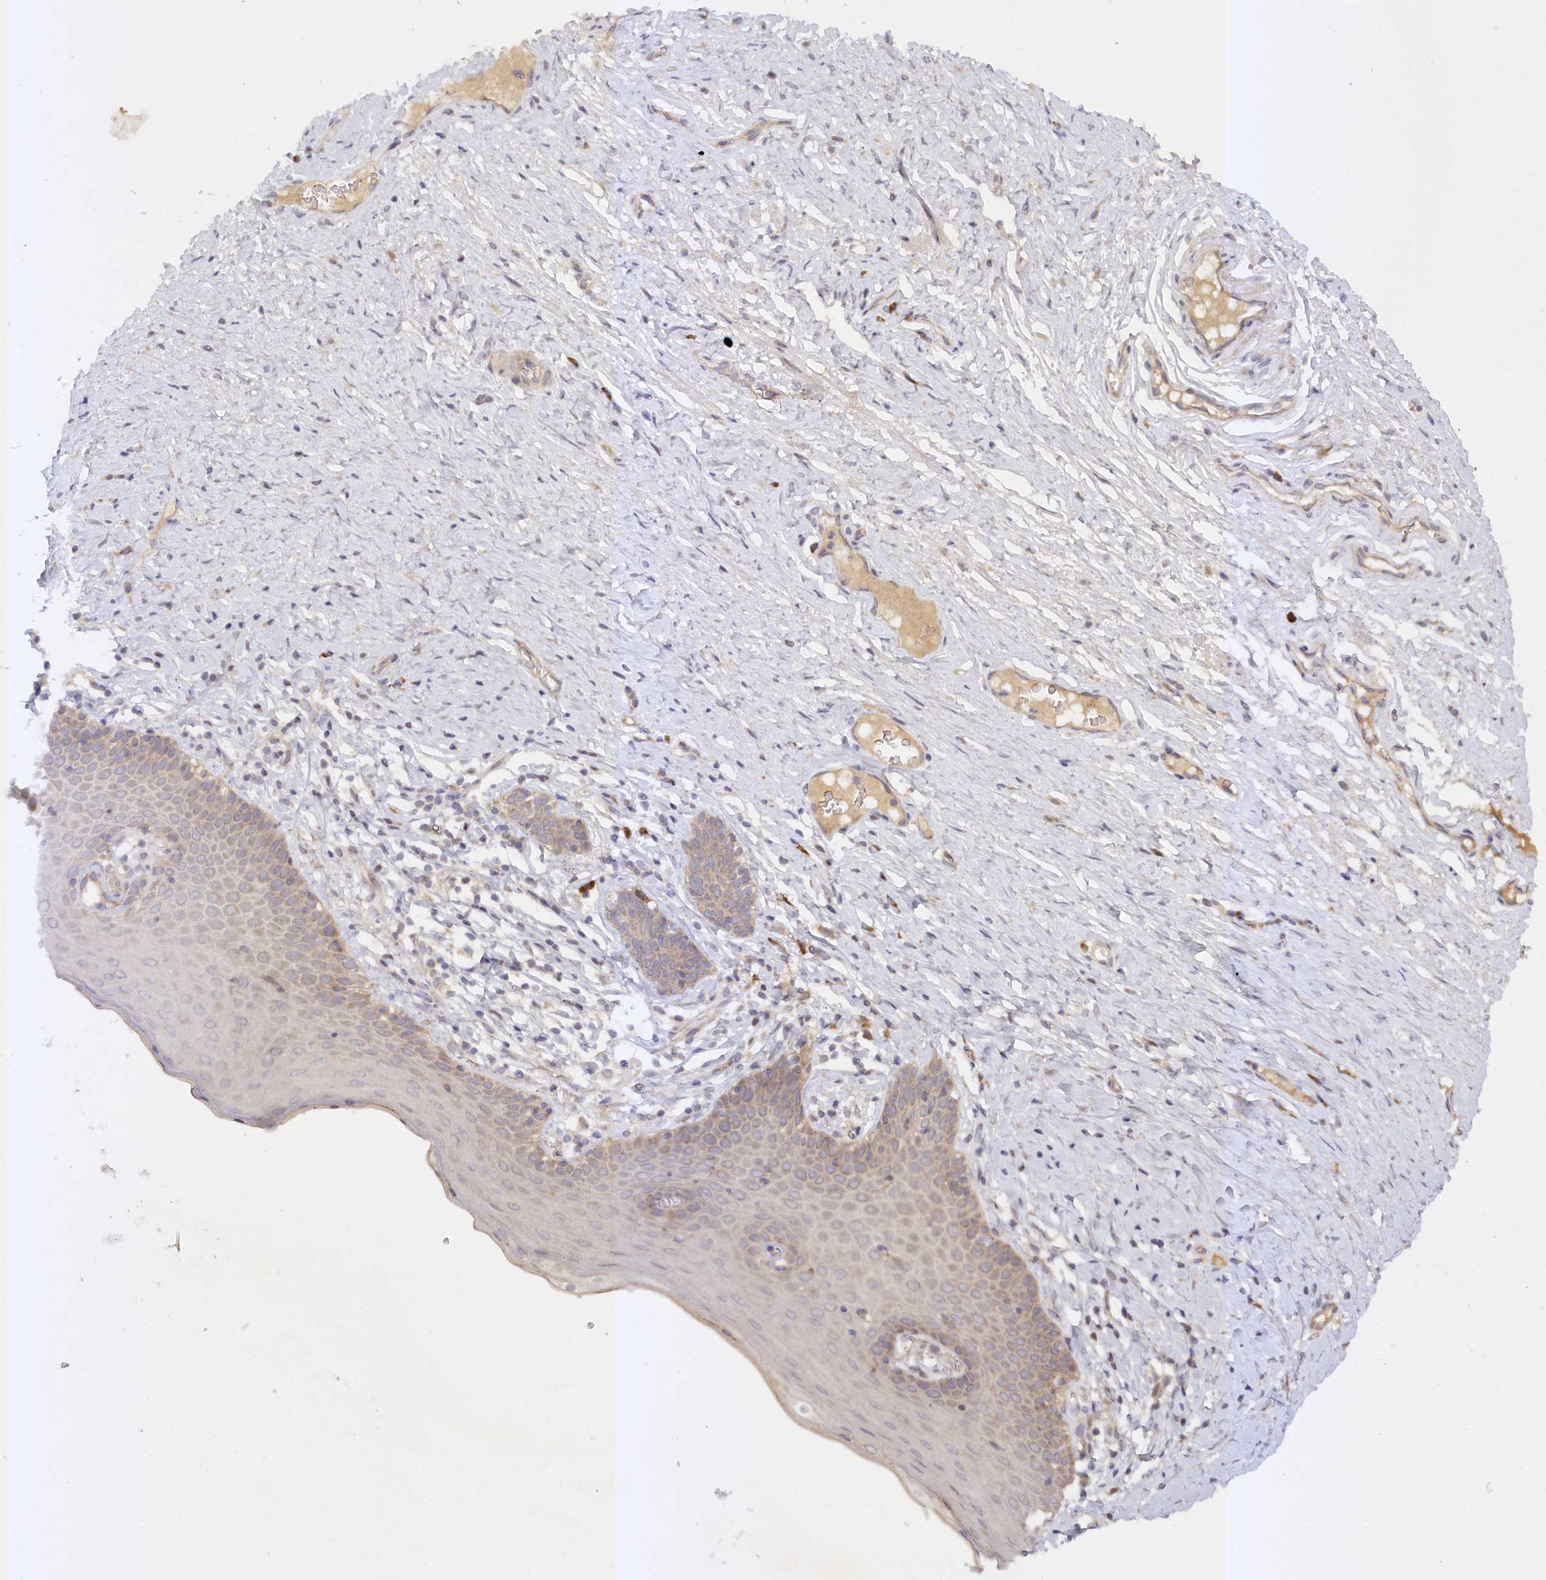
{"staining": {"intensity": "weak", "quantity": "25%-75%", "location": "cytoplasmic/membranous"}, "tissue": "cervix", "cell_type": "Glandular cells", "image_type": "normal", "snomed": [{"axis": "morphology", "description": "Normal tissue, NOS"}, {"axis": "topography", "description": "Cervix"}], "caption": "DAB (3,3'-diaminobenzidine) immunohistochemical staining of unremarkable human cervix reveals weak cytoplasmic/membranous protein expression in about 25%-75% of glandular cells. Immunohistochemistry stains the protein in brown and the nuclei are stained blue.", "gene": "TRAF3IP1", "patient": {"sex": "female", "age": 42}}